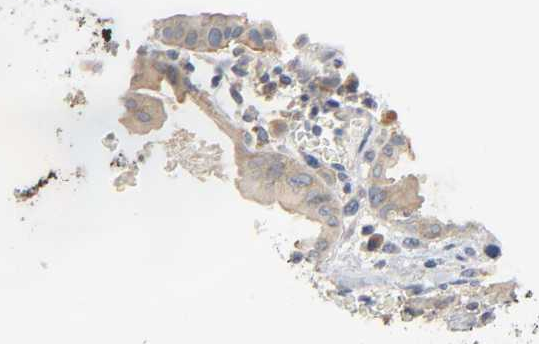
{"staining": {"intensity": "moderate", "quantity": ">75%", "location": "cytoplasmic/membranous"}, "tissue": "liver cancer", "cell_type": "Tumor cells", "image_type": "cancer", "snomed": [{"axis": "morphology", "description": "Cholangiocarcinoma"}, {"axis": "topography", "description": "Liver"}], "caption": "Immunohistochemistry photomicrograph of liver cholangiocarcinoma stained for a protein (brown), which displays medium levels of moderate cytoplasmic/membranous staining in approximately >75% of tumor cells.", "gene": "ARPC1A", "patient": {"sex": "male", "age": 58}}